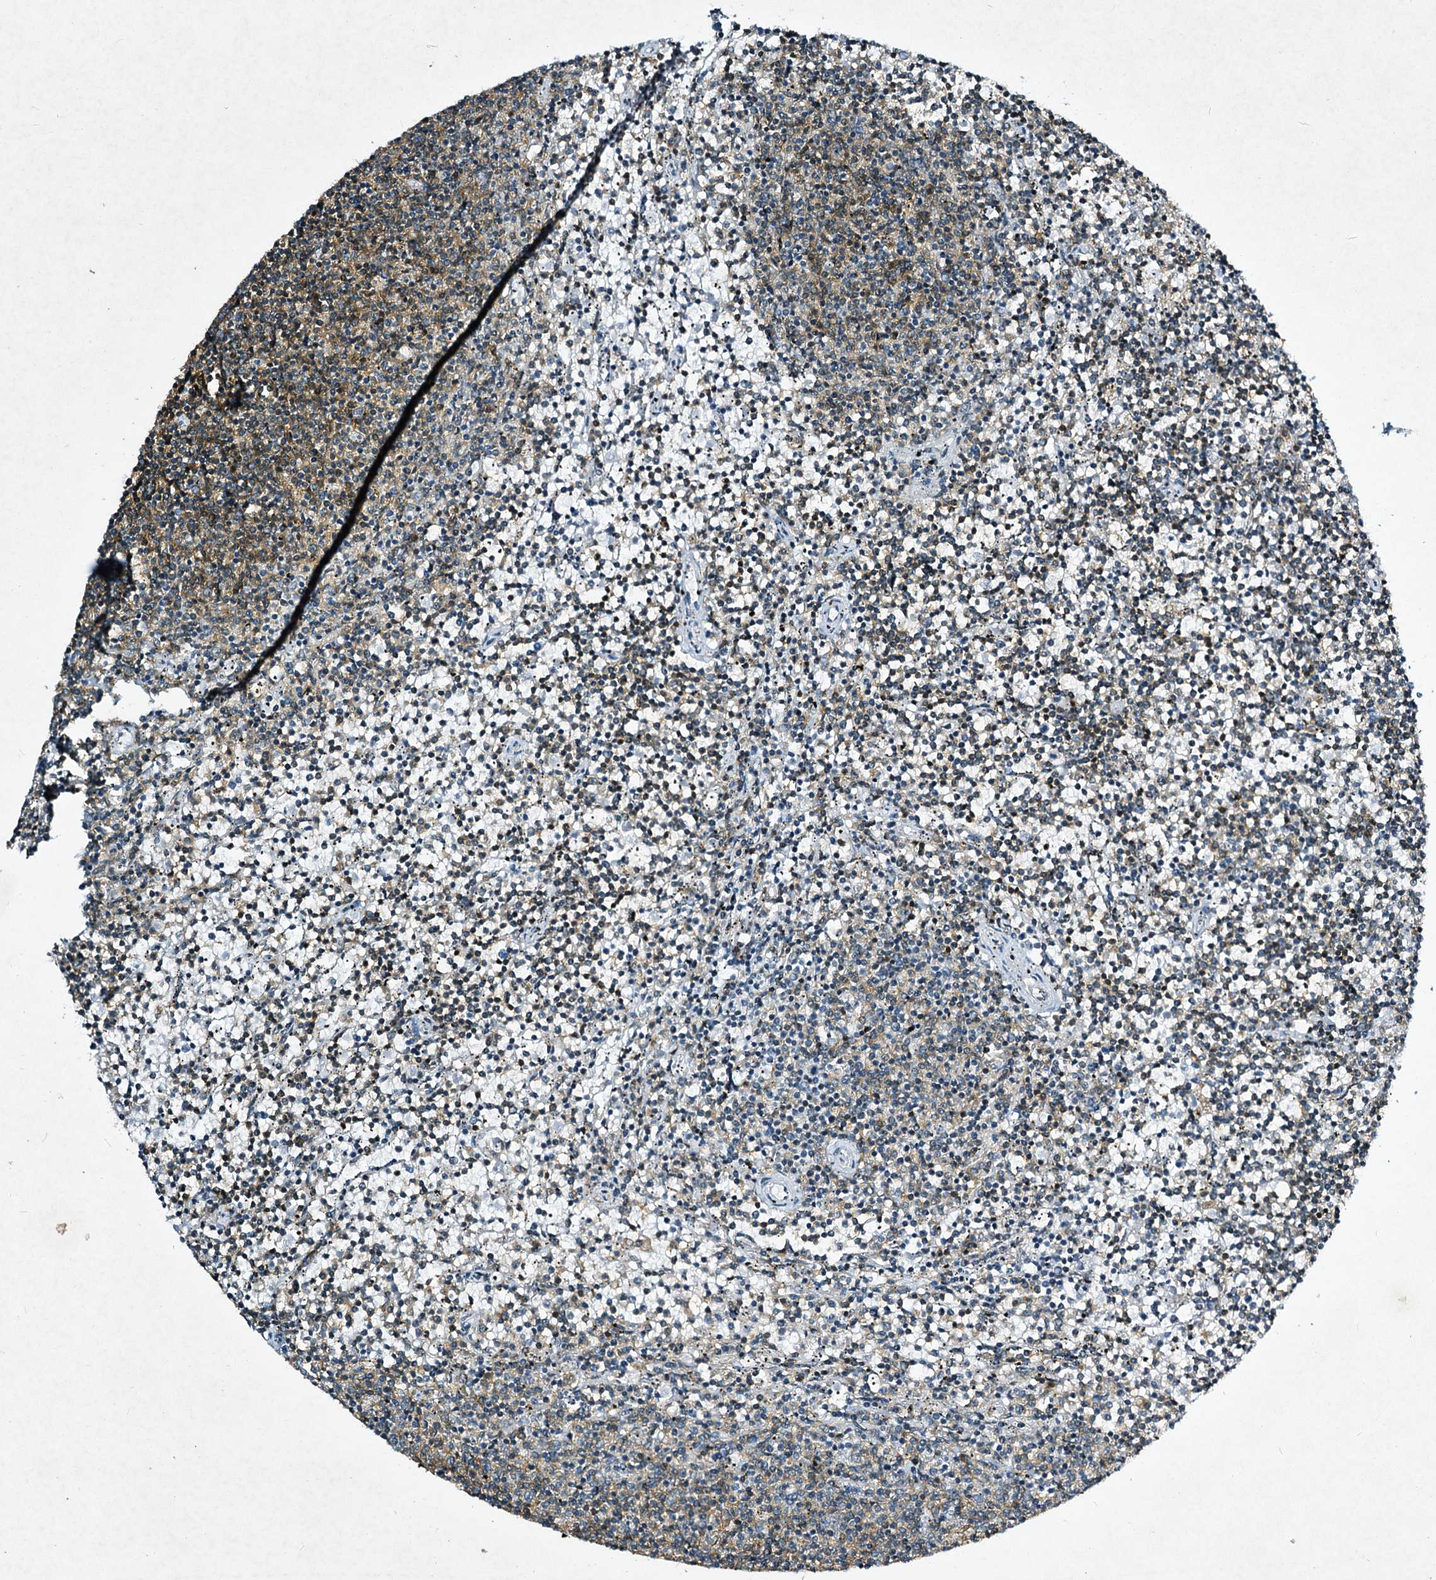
{"staining": {"intensity": "moderate", "quantity": "25%-75%", "location": "cytoplasmic/membranous"}, "tissue": "lymphoma", "cell_type": "Tumor cells", "image_type": "cancer", "snomed": [{"axis": "morphology", "description": "Malignant lymphoma, non-Hodgkin's type, Low grade"}, {"axis": "topography", "description": "Spleen"}], "caption": "Moderate cytoplasmic/membranous positivity is seen in approximately 25%-75% of tumor cells in low-grade malignant lymphoma, non-Hodgkin's type.", "gene": "STAP1", "patient": {"sex": "female", "age": 50}}